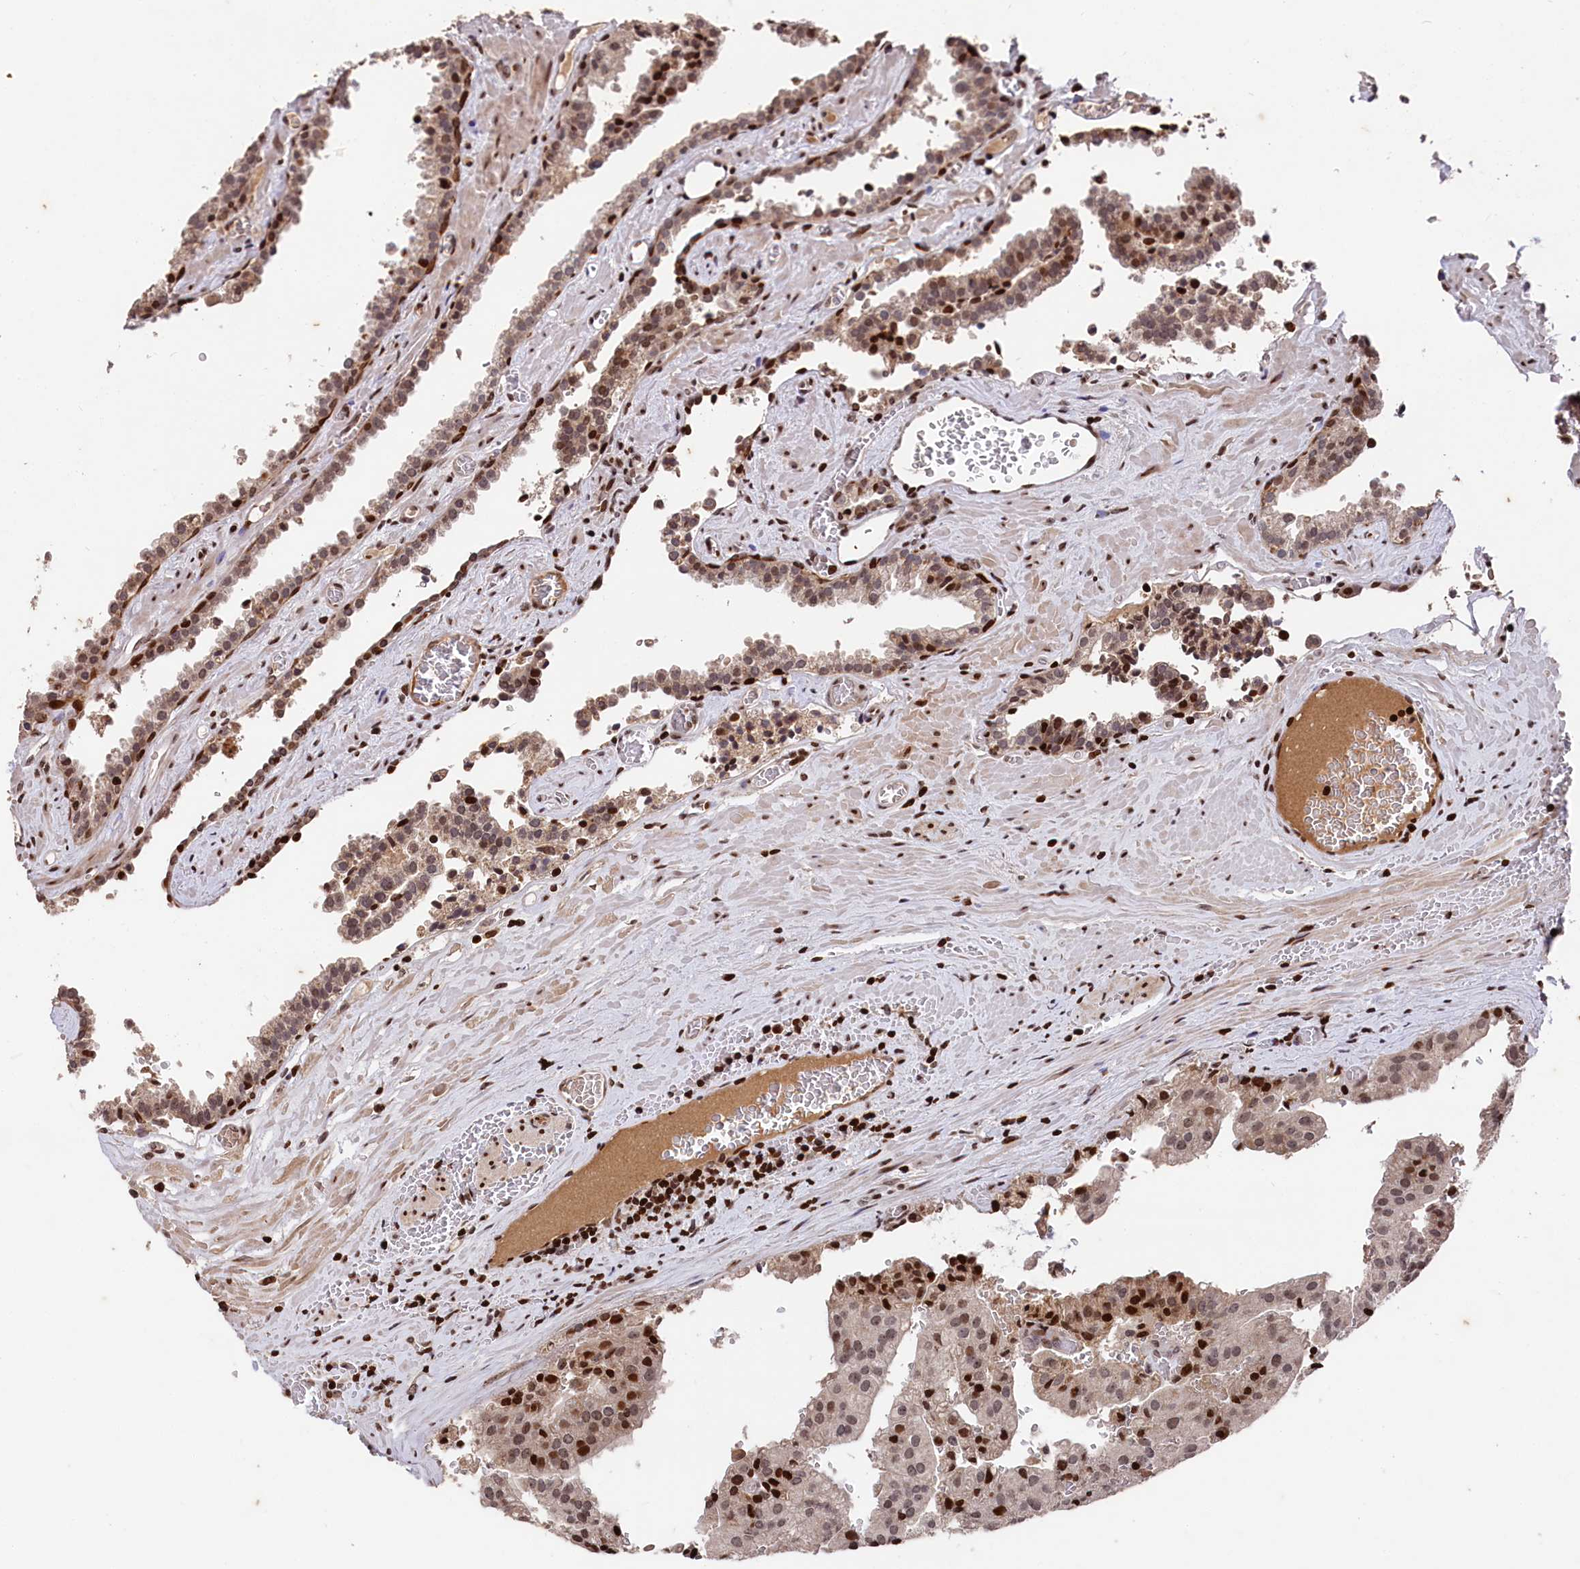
{"staining": {"intensity": "moderate", "quantity": ">75%", "location": "nuclear"}, "tissue": "prostate cancer", "cell_type": "Tumor cells", "image_type": "cancer", "snomed": [{"axis": "morphology", "description": "Adenocarcinoma, High grade"}, {"axis": "topography", "description": "Prostate"}], "caption": "This micrograph shows prostate cancer stained with immunohistochemistry to label a protein in brown. The nuclear of tumor cells show moderate positivity for the protein. Nuclei are counter-stained blue.", "gene": "MCF2L2", "patient": {"sex": "male", "age": 68}}